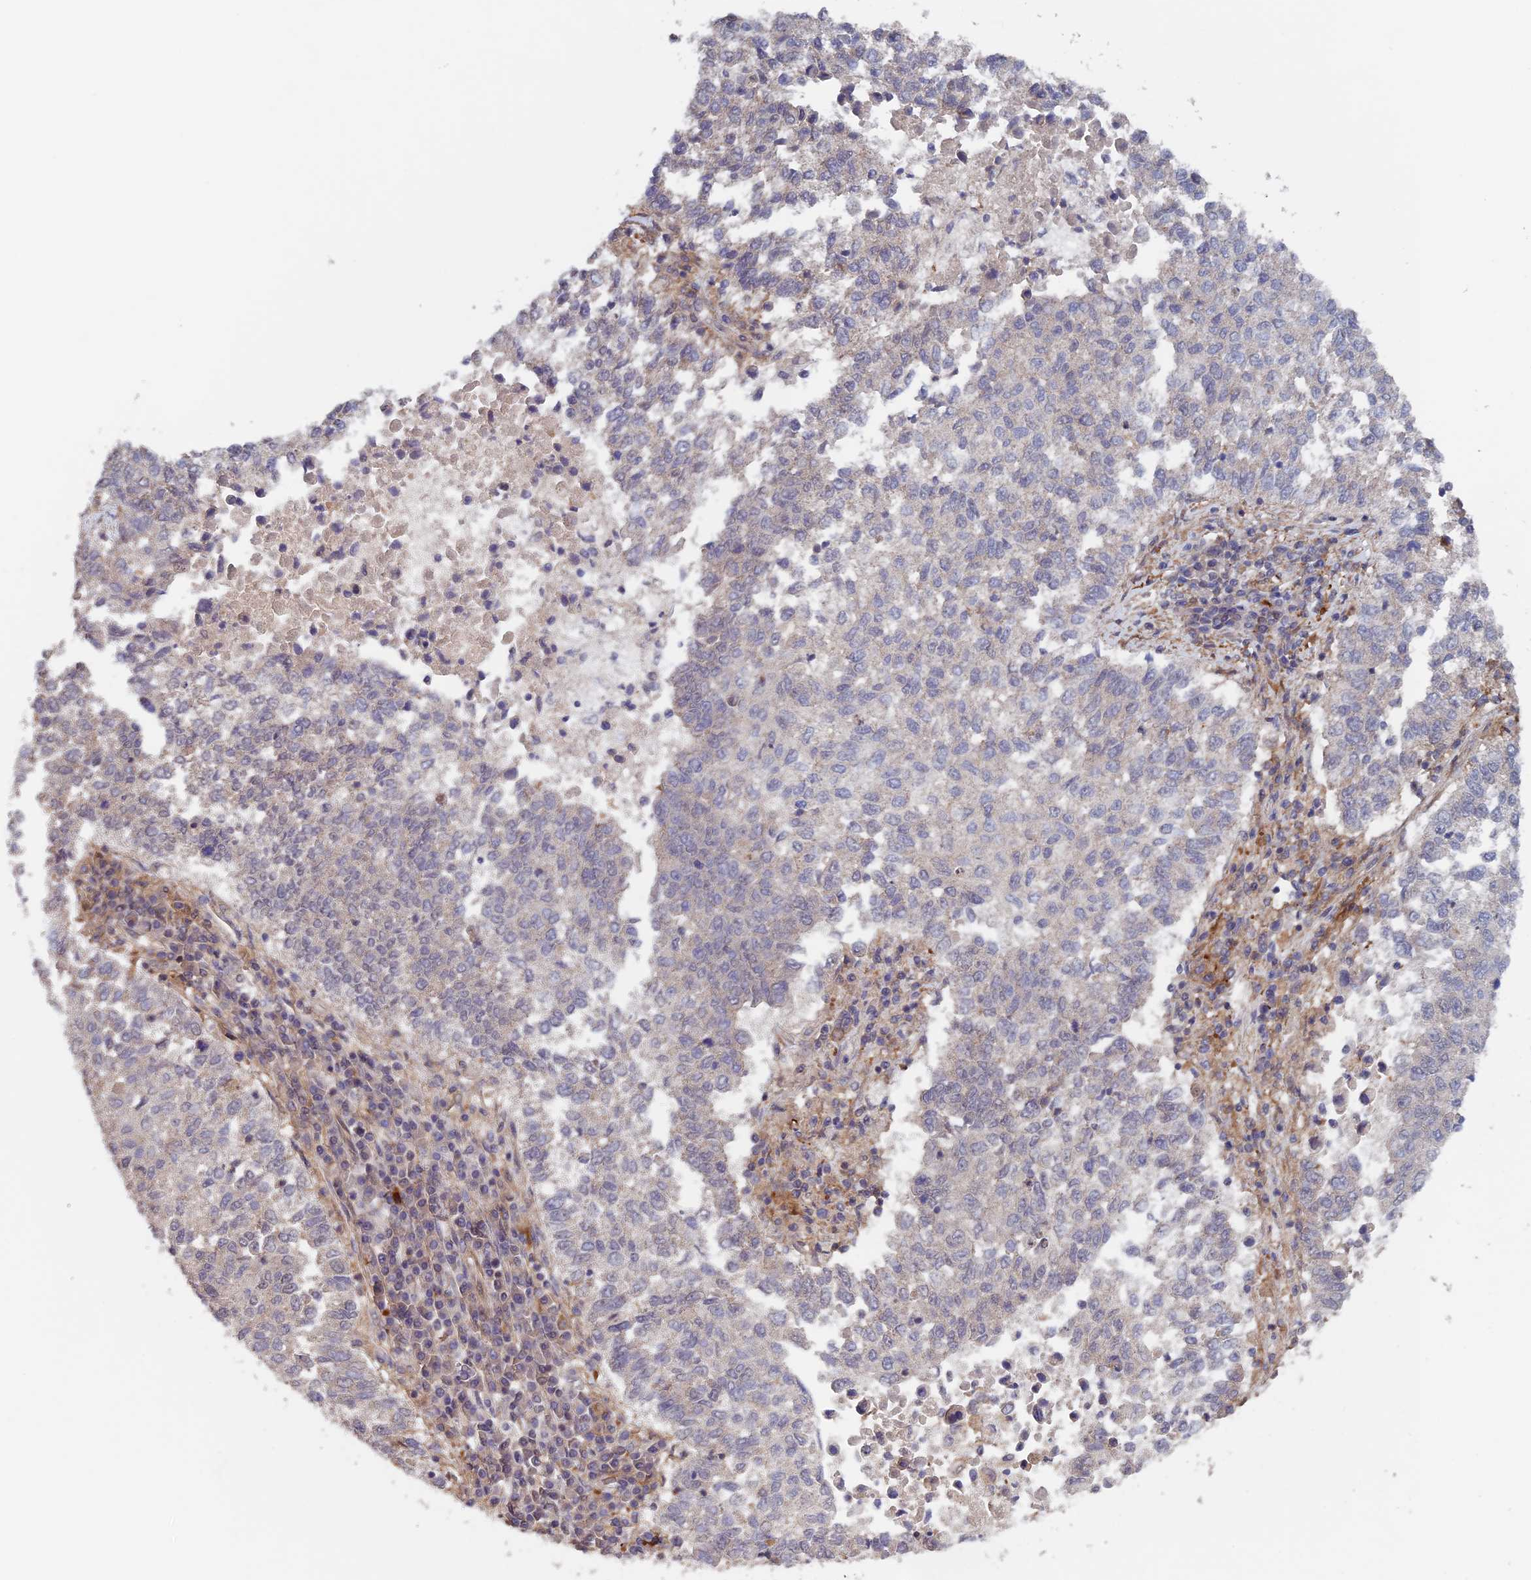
{"staining": {"intensity": "negative", "quantity": "none", "location": "none"}, "tissue": "lung cancer", "cell_type": "Tumor cells", "image_type": "cancer", "snomed": [{"axis": "morphology", "description": "Squamous cell carcinoma, NOS"}, {"axis": "topography", "description": "Lung"}], "caption": "Photomicrograph shows no significant protein positivity in tumor cells of lung cancer.", "gene": "NUDT16L1", "patient": {"sex": "male", "age": 73}}